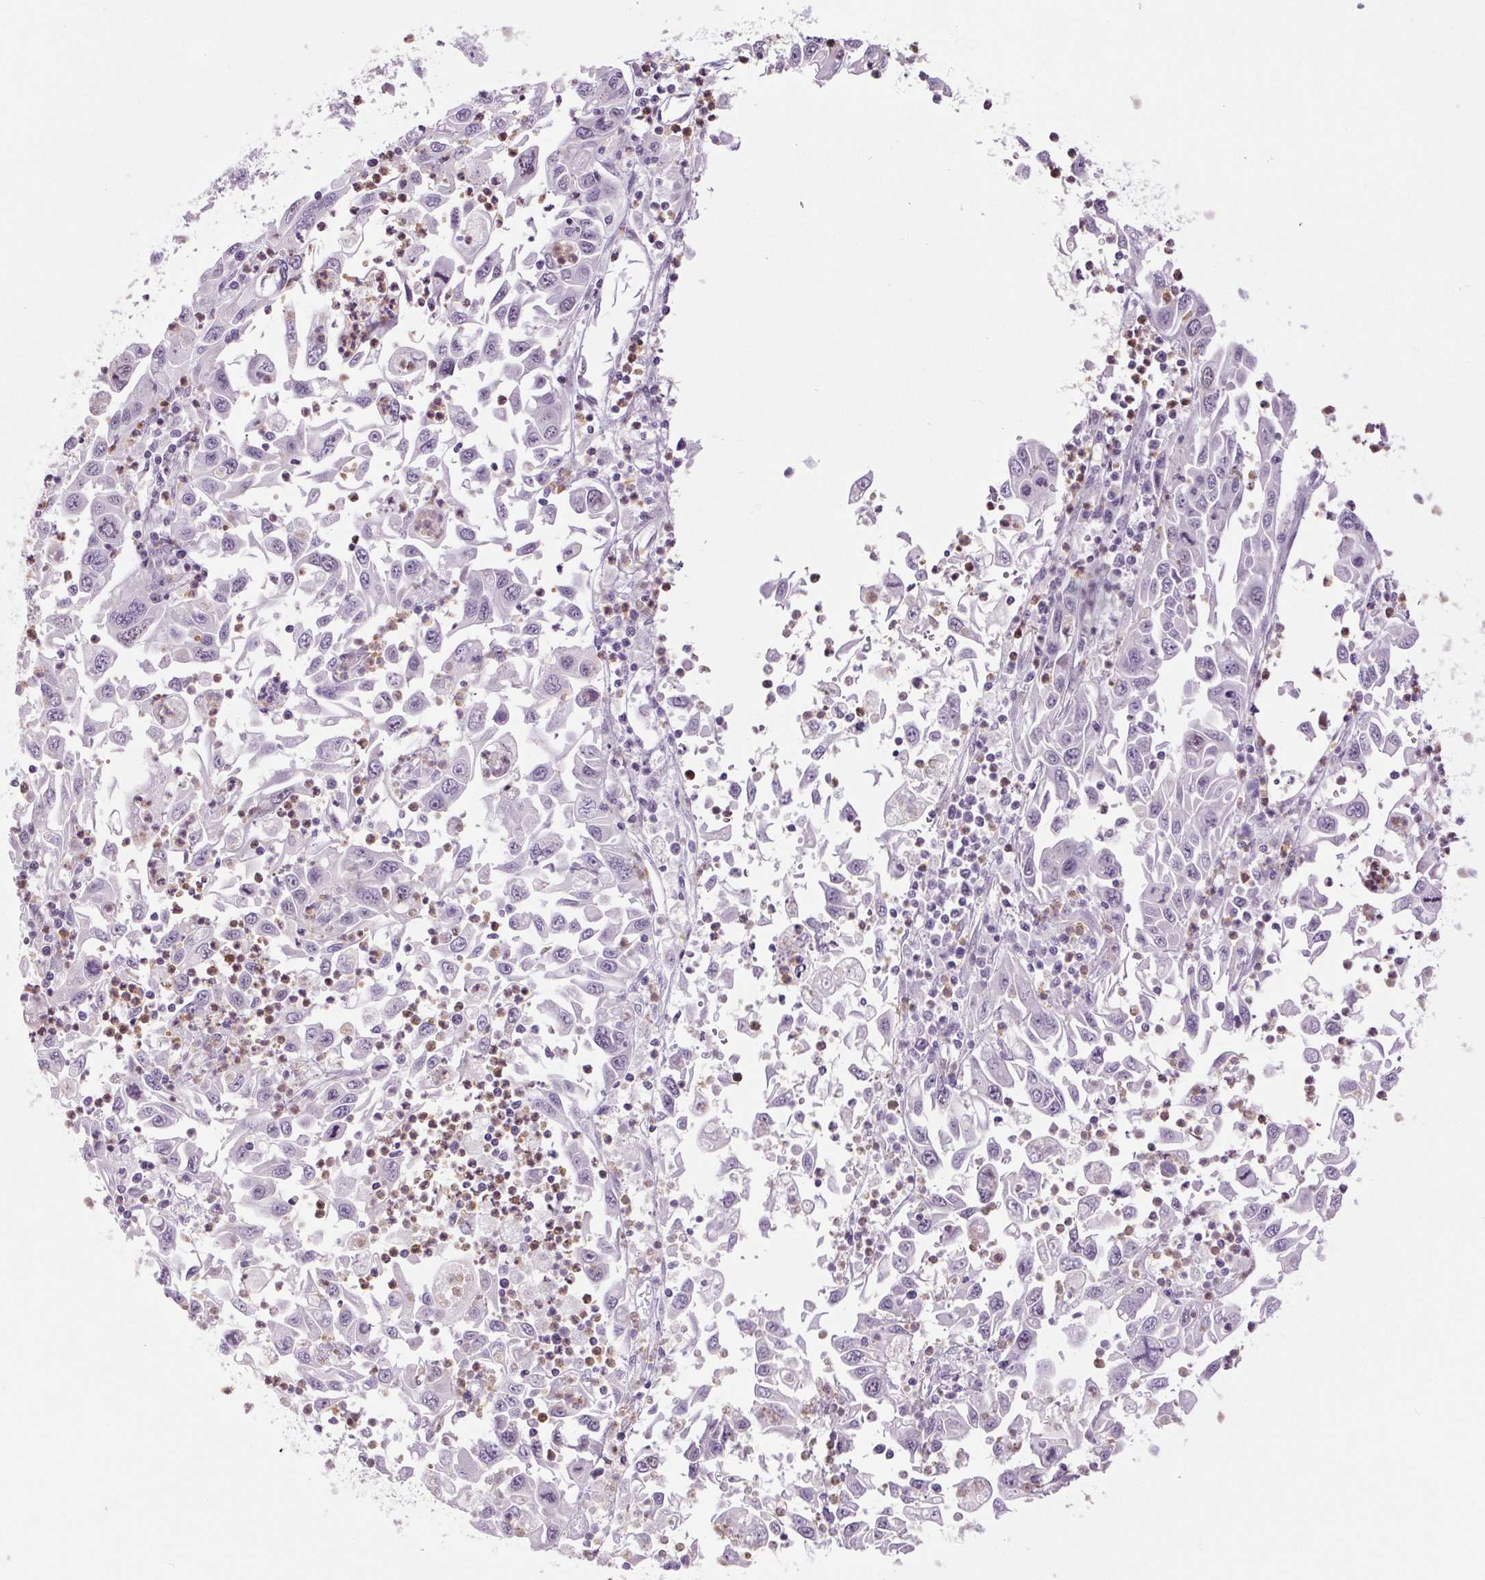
{"staining": {"intensity": "negative", "quantity": "none", "location": "none"}, "tissue": "endometrial cancer", "cell_type": "Tumor cells", "image_type": "cancer", "snomed": [{"axis": "morphology", "description": "Adenocarcinoma, NOS"}, {"axis": "topography", "description": "Uterus"}], "caption": "Adenocarcinoma (endometrial) was stained to show a protein in brown. There is no significant staining in tumor cells.", "gene": "SMIM6", "patient": {"sex": "female", "age": 62}}